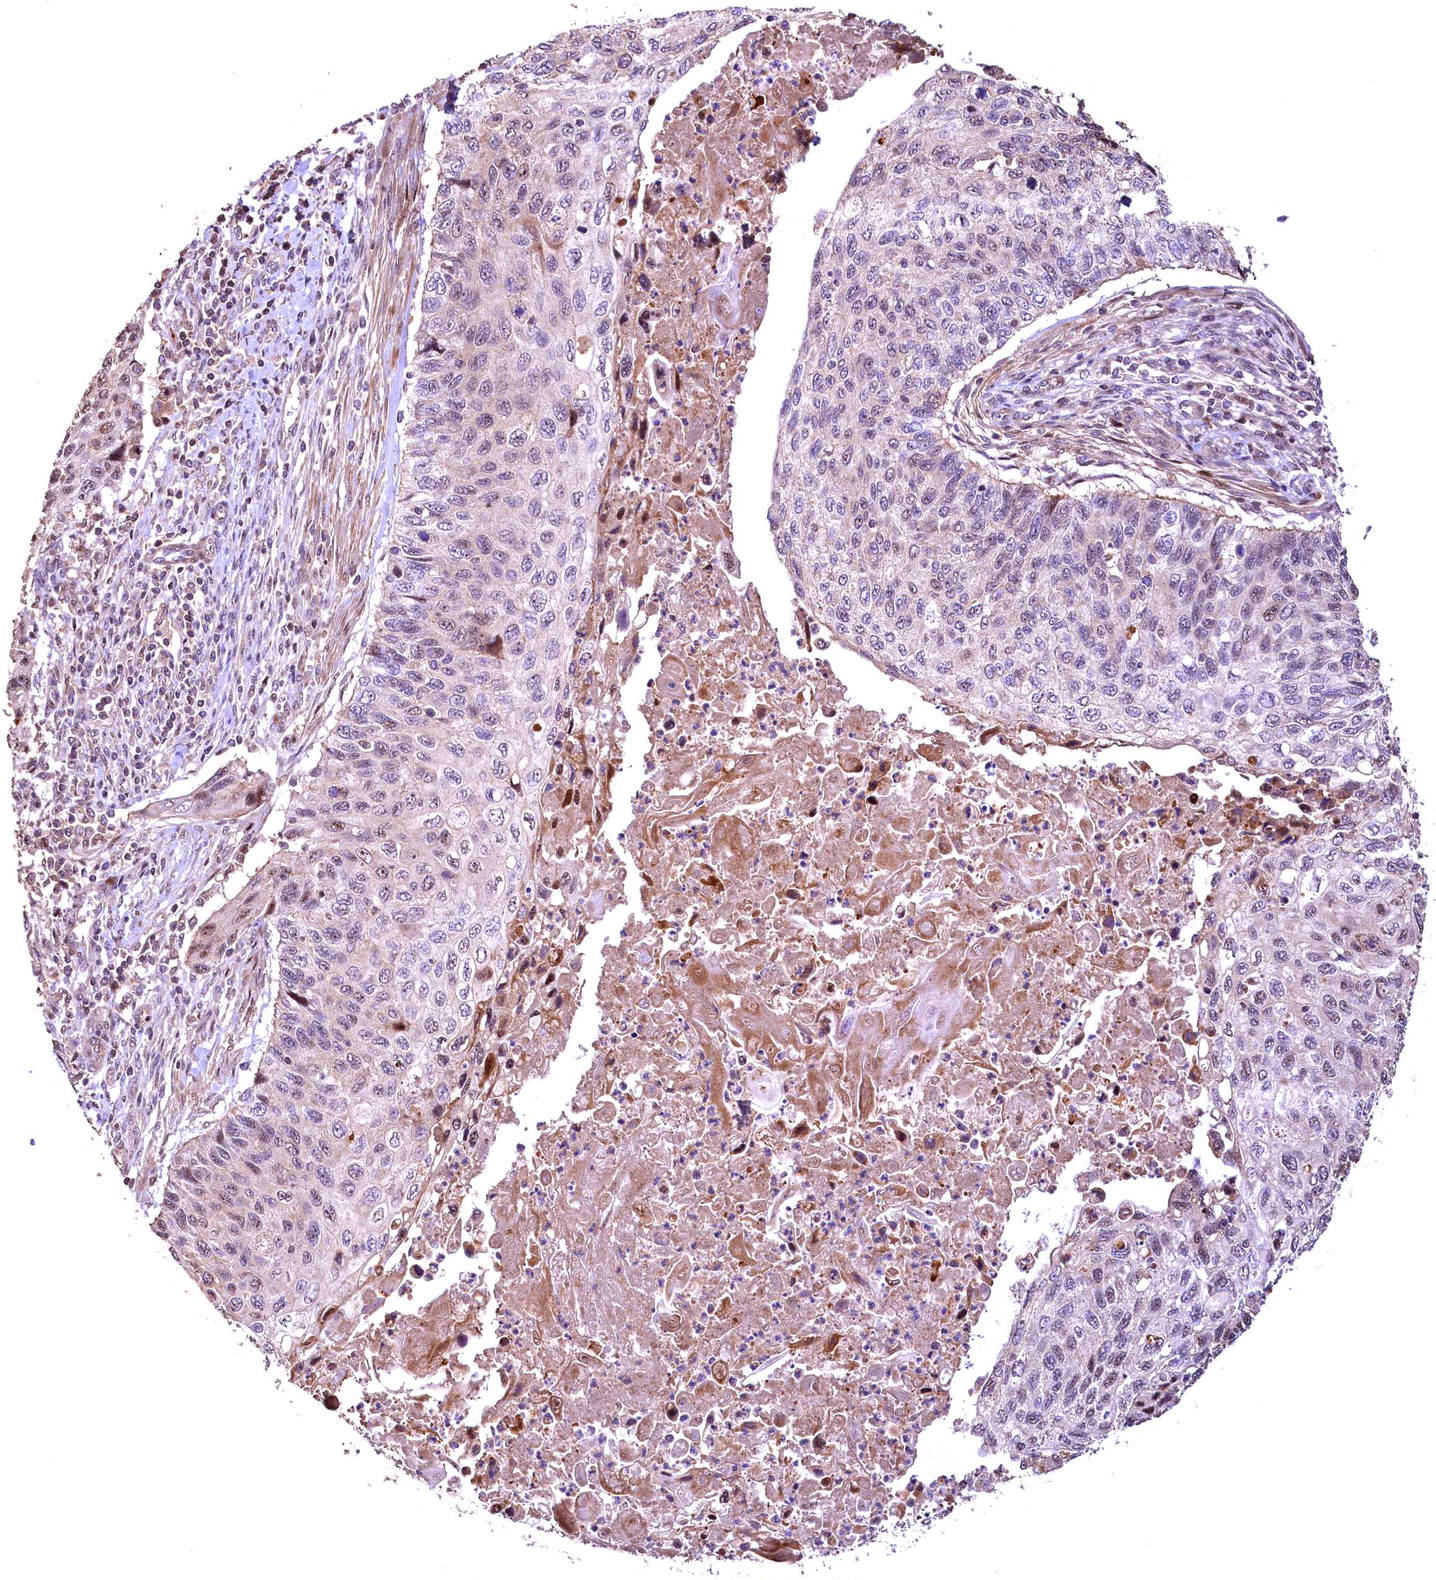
{"staining": {"intensity": "weak", "quantity": "<25%", "location": "nuclear"}, "tissue": "cervical cancer", "cell_type": "Tumor cells", "image_type": "cancer", "snomed": [{"axis": "morphology", "description": "Squamous cell carcinoma, NOS"}, {"axis": "topography", "description": "Cervix"}], "caption": "Tumor cells are negative for brown protein staining in cervical squamous cell carcinoma. (DAB IHC with hematoxylin counter stain).", "gene": "FUZ", "patient": {"sex": "female", "age": 70}}